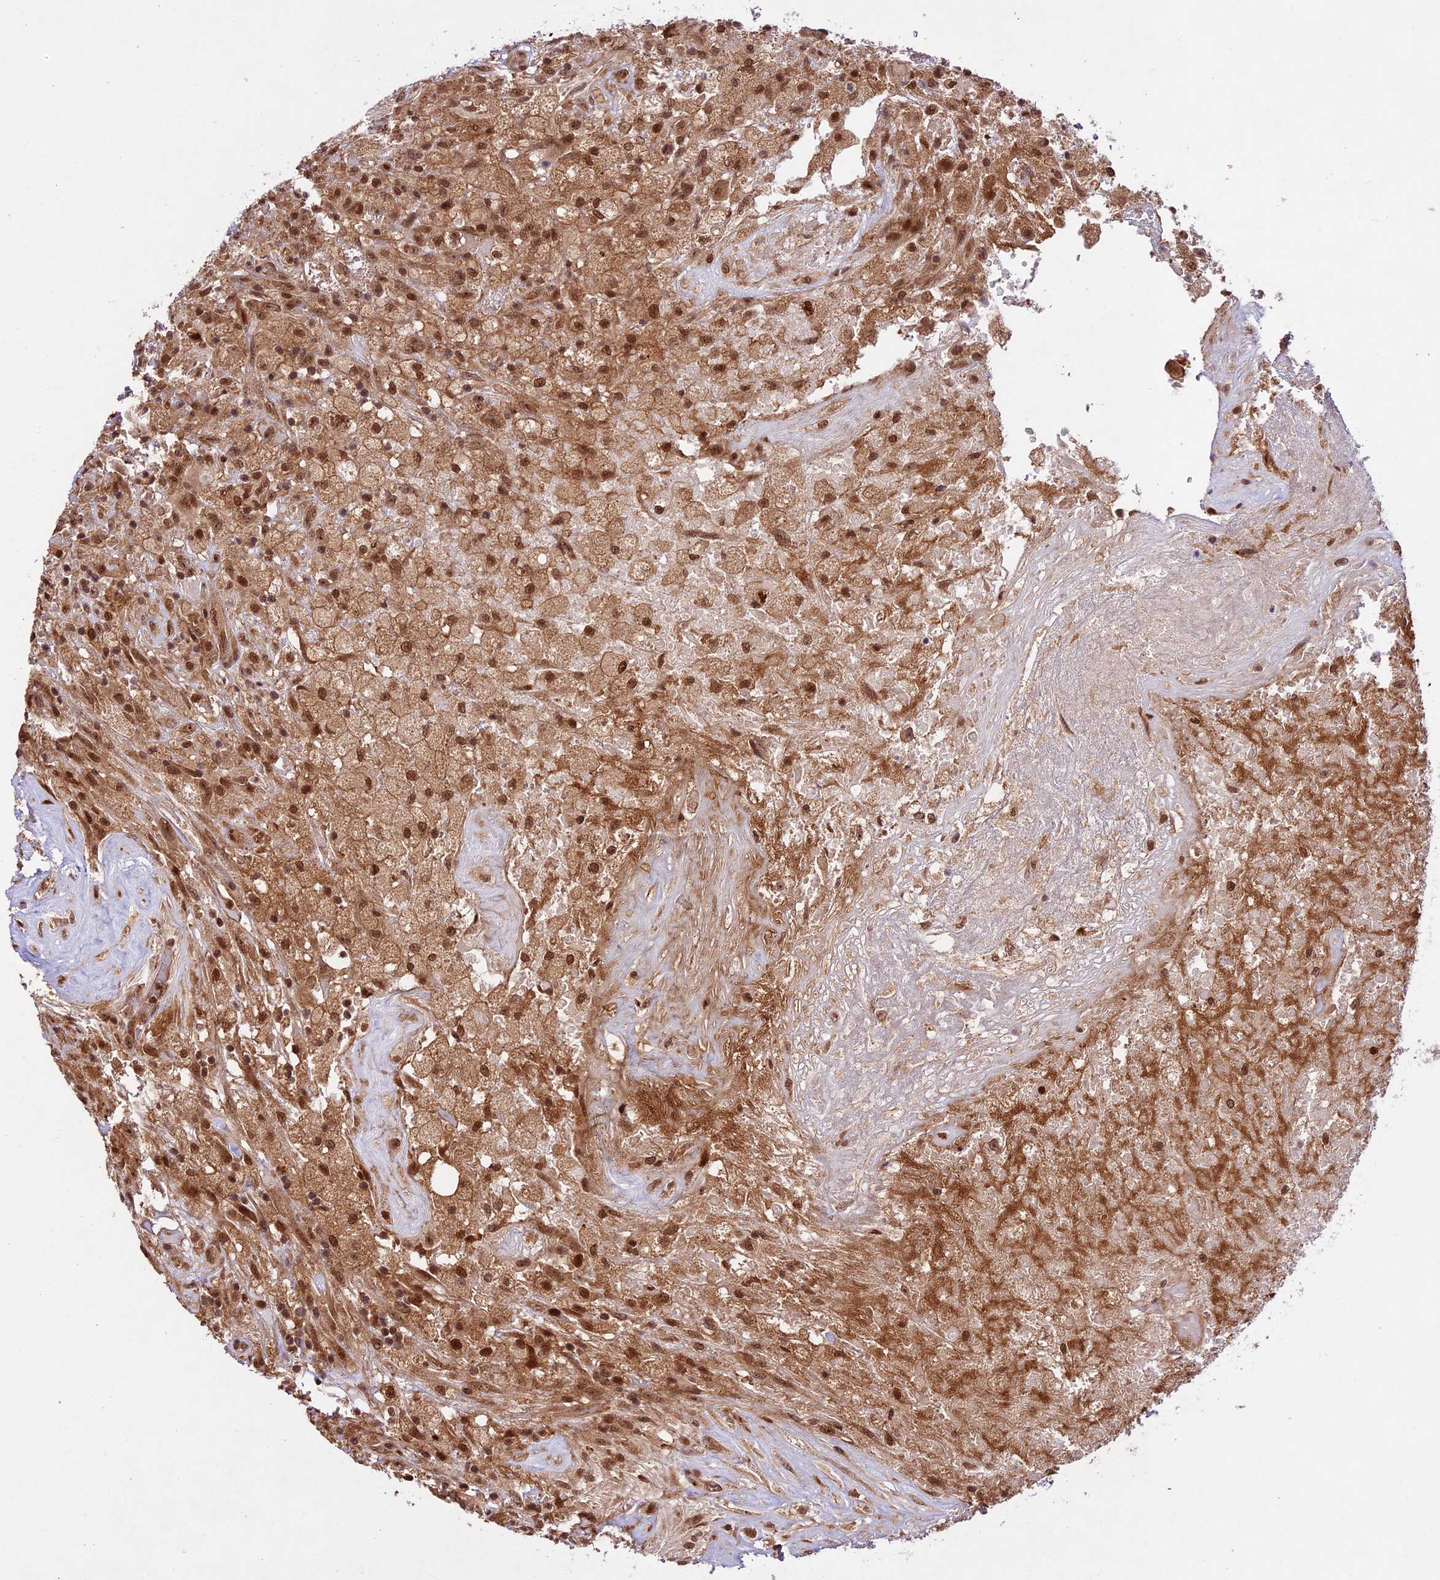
{"staining": {"intensity": "moderate", "quantity": ">75%", "location": "nuclear"}, "tissue": "glioma", "cell_type": "Tumor cells", "image_type": "cancer", "snomed": [{"axis": "morphology", "description": "Glioma, malignant, High grade"}, {"axis": "topography", "description": "Brain"}], "caption": "Glioma stained with immunohistochemistry shows moderate nuclear positivity in approximately >75% of tumor cells. The staining was performed using DAB, with brown indicating positive protein expression. Nuclei are stained blue with hematoxylin.", "gene": "DHX38", "patient": {"sex": "male", "age": 56}}